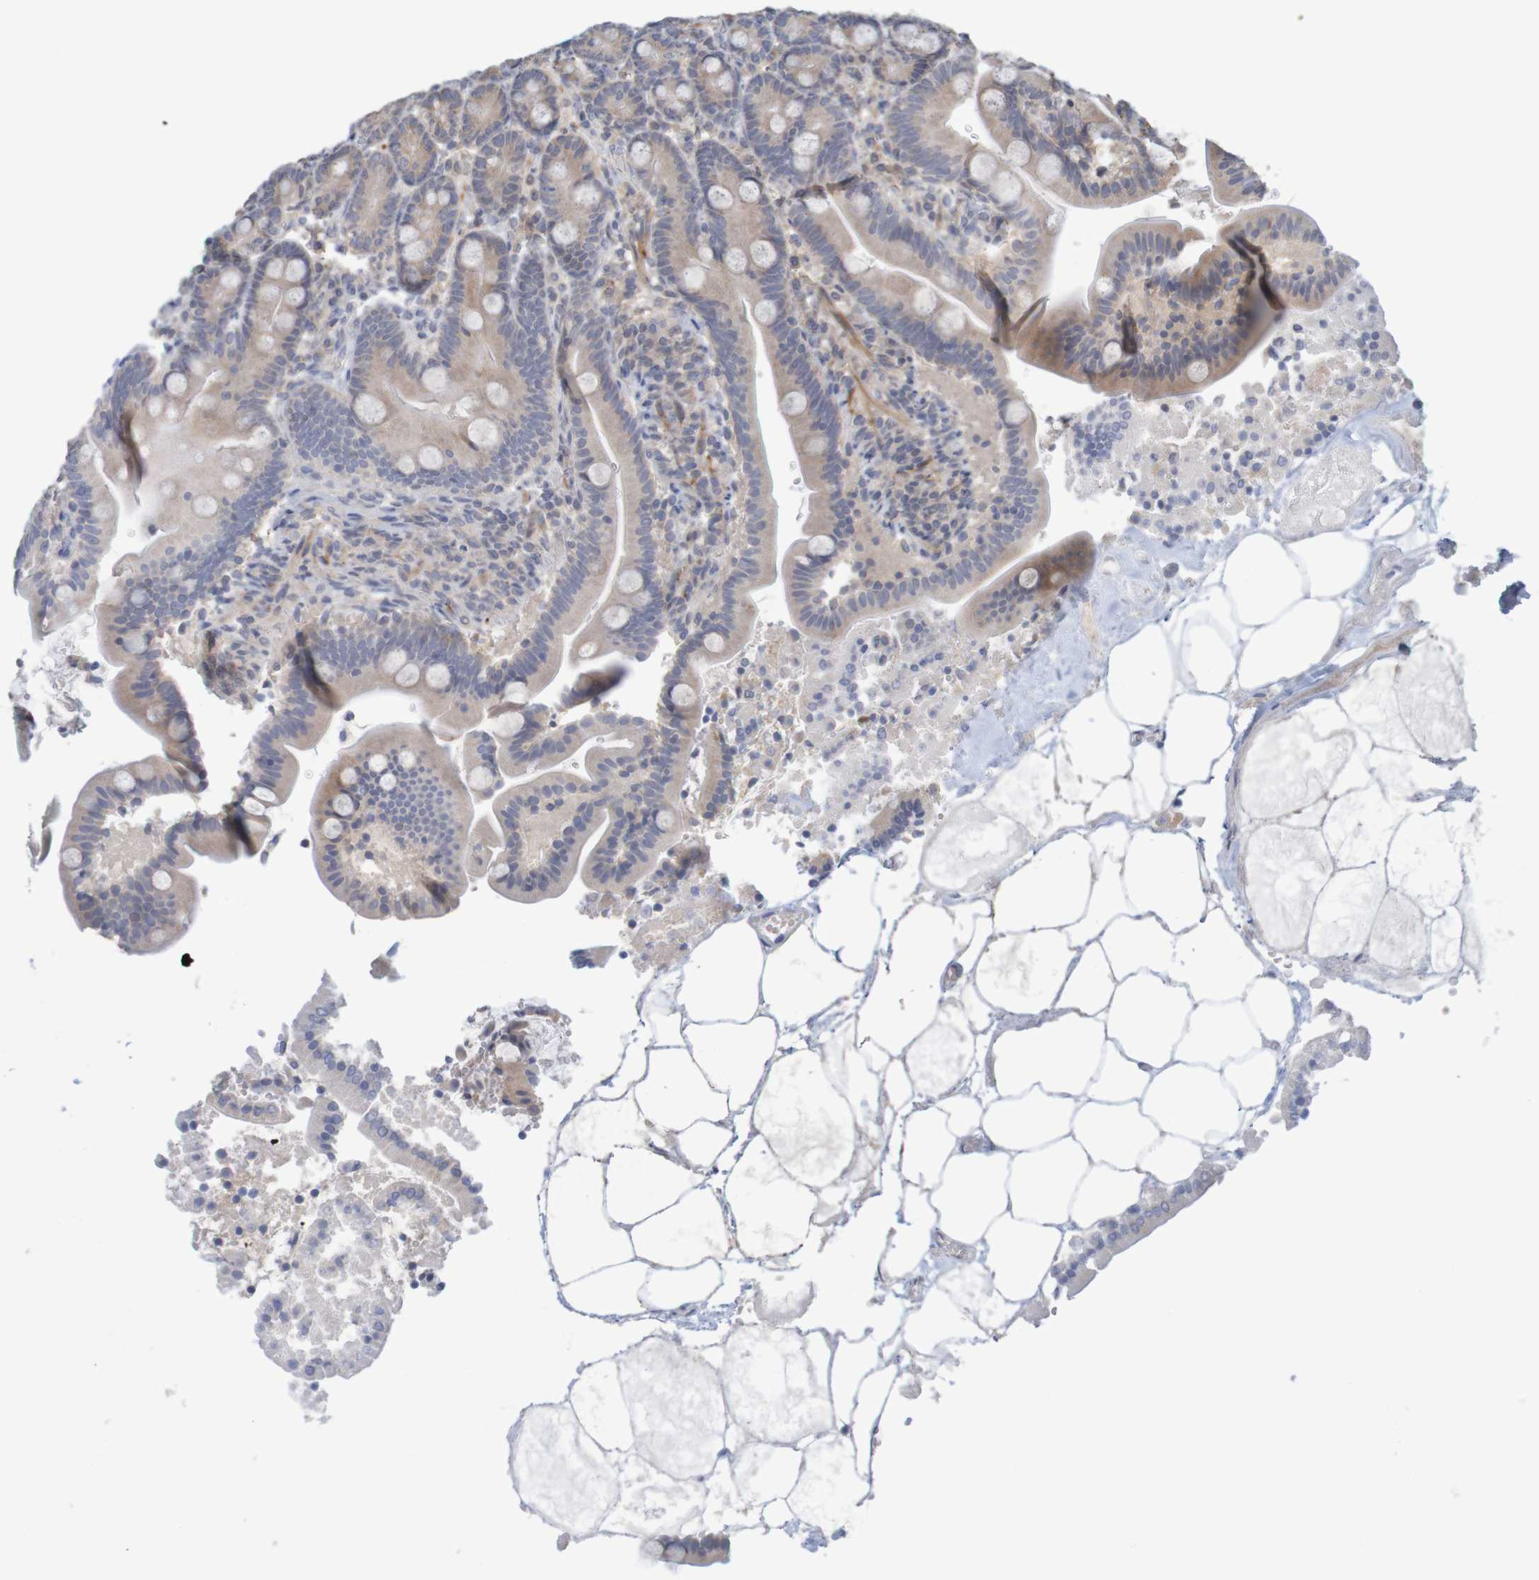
{"staining": {"intensity": "weak", "quantity": ">75%", "location": "cytoplasmic/membranous"}, "tissue": "duodenum", "cell_type": "Glandular cells", "image_type": "normal", "snomed": [{"axis": "morphology", "description": "Normal tissue, NOS"}, {"axis": "topography", "description": "Duodenum"}], "caption": "Glandular cells display weak cytoplasmic/membranous positivity in about >75% of cells in unremarkable duodenum.", "gene": "ANKK1", "patient": {"sex": "male", "age": 54}}